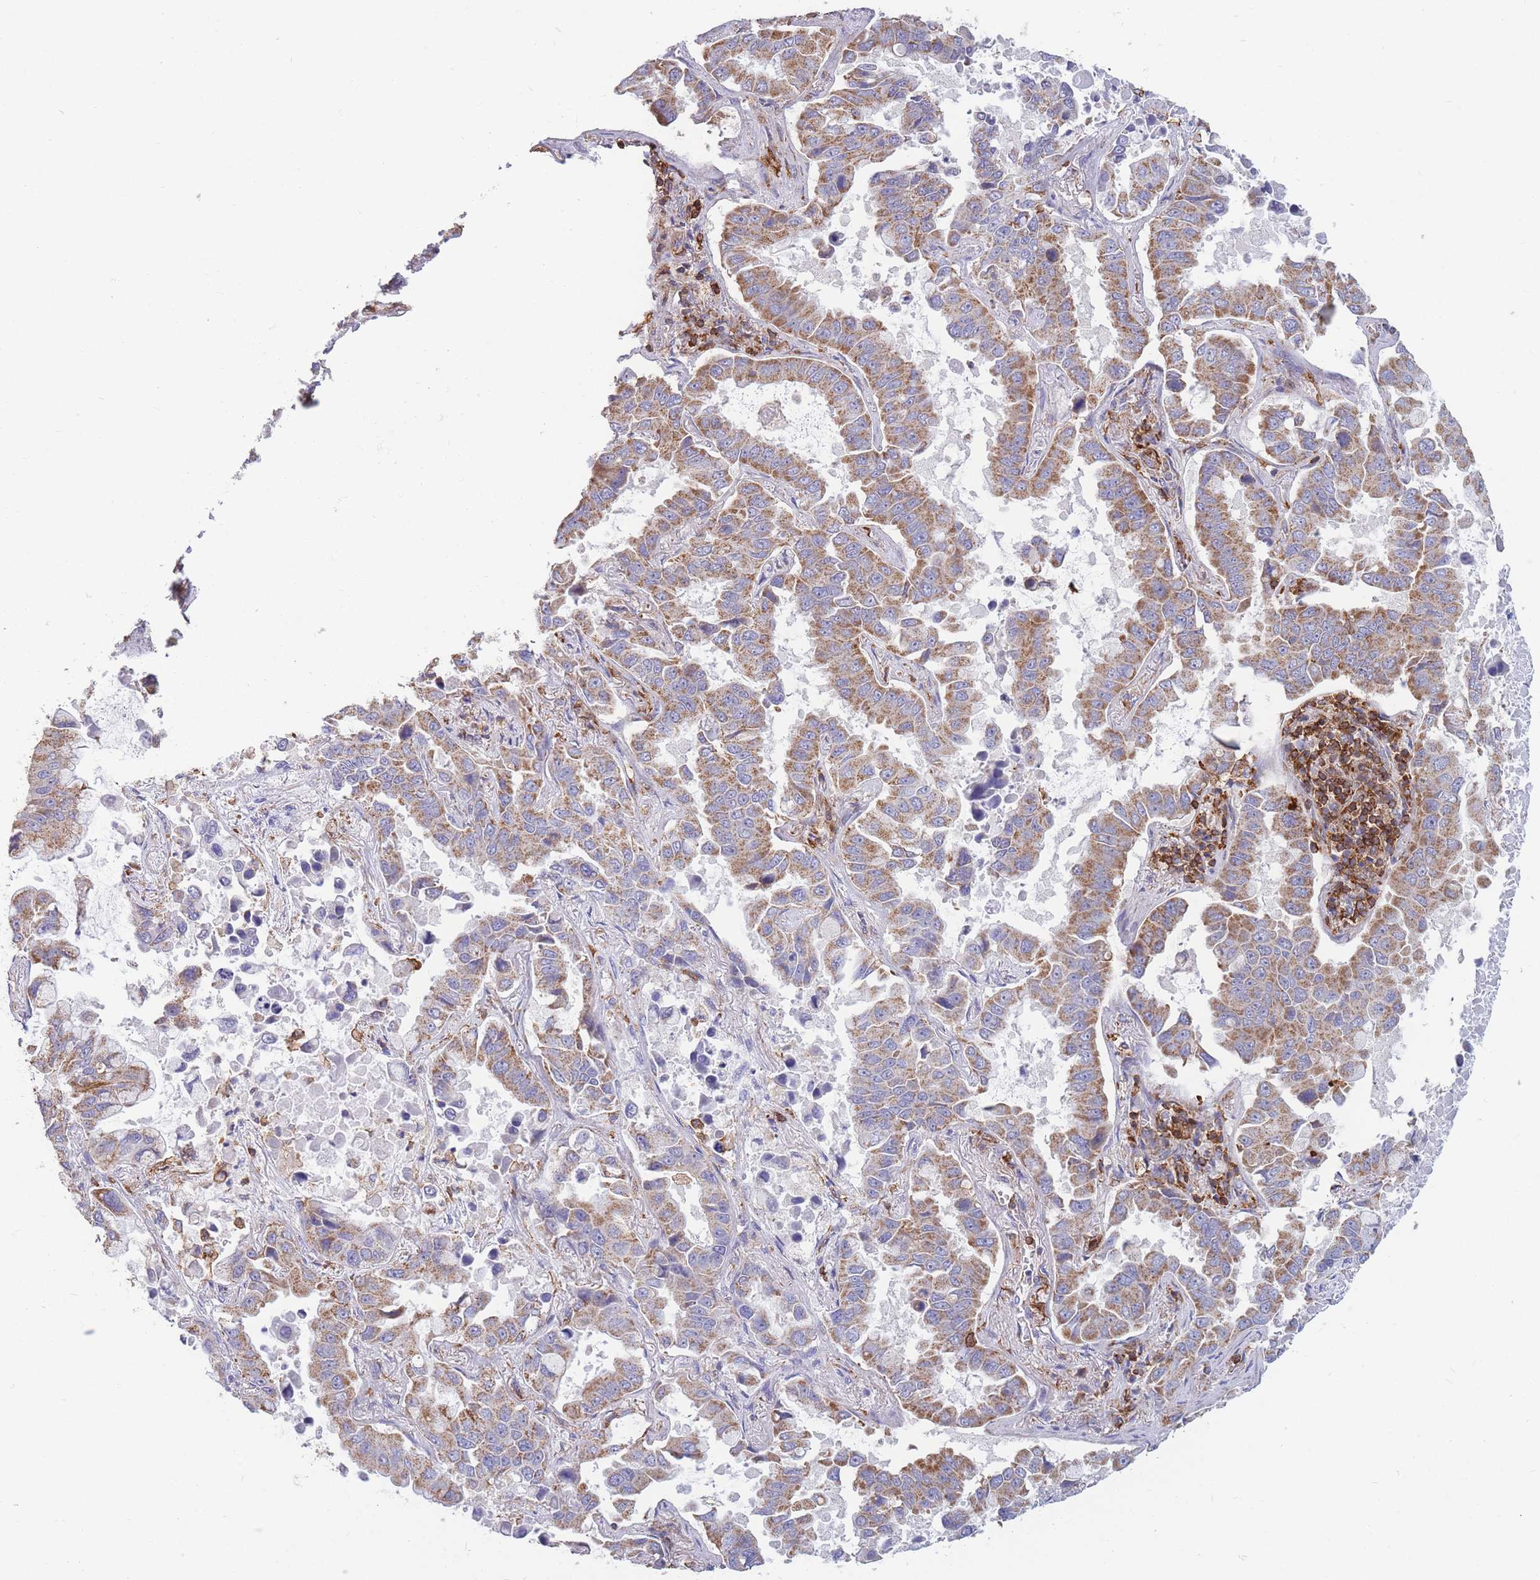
{"staining": {"intensity": "moderate", "quantity": ">75%", "location": "cytoplasmic/membranous"}, "tissue": "lung cancer", "cell_type": "Tumor cells", "image_type": "cancer", "snomed": [{"axis": "morphology", "description": "Adenocarcinoma, NOS"}, {"axis": "topography", "description": "Lung"}], "caption": "Tumor cells show medium levels of moderate cytoplasmic/membranous staining in about >75% of cells in human lung cancer (adenocarcinoma). (IHC, brightfield microscopy, high magnification).", "gene": "MRPL54", "patient": {"sex": "male", "age": 64}}